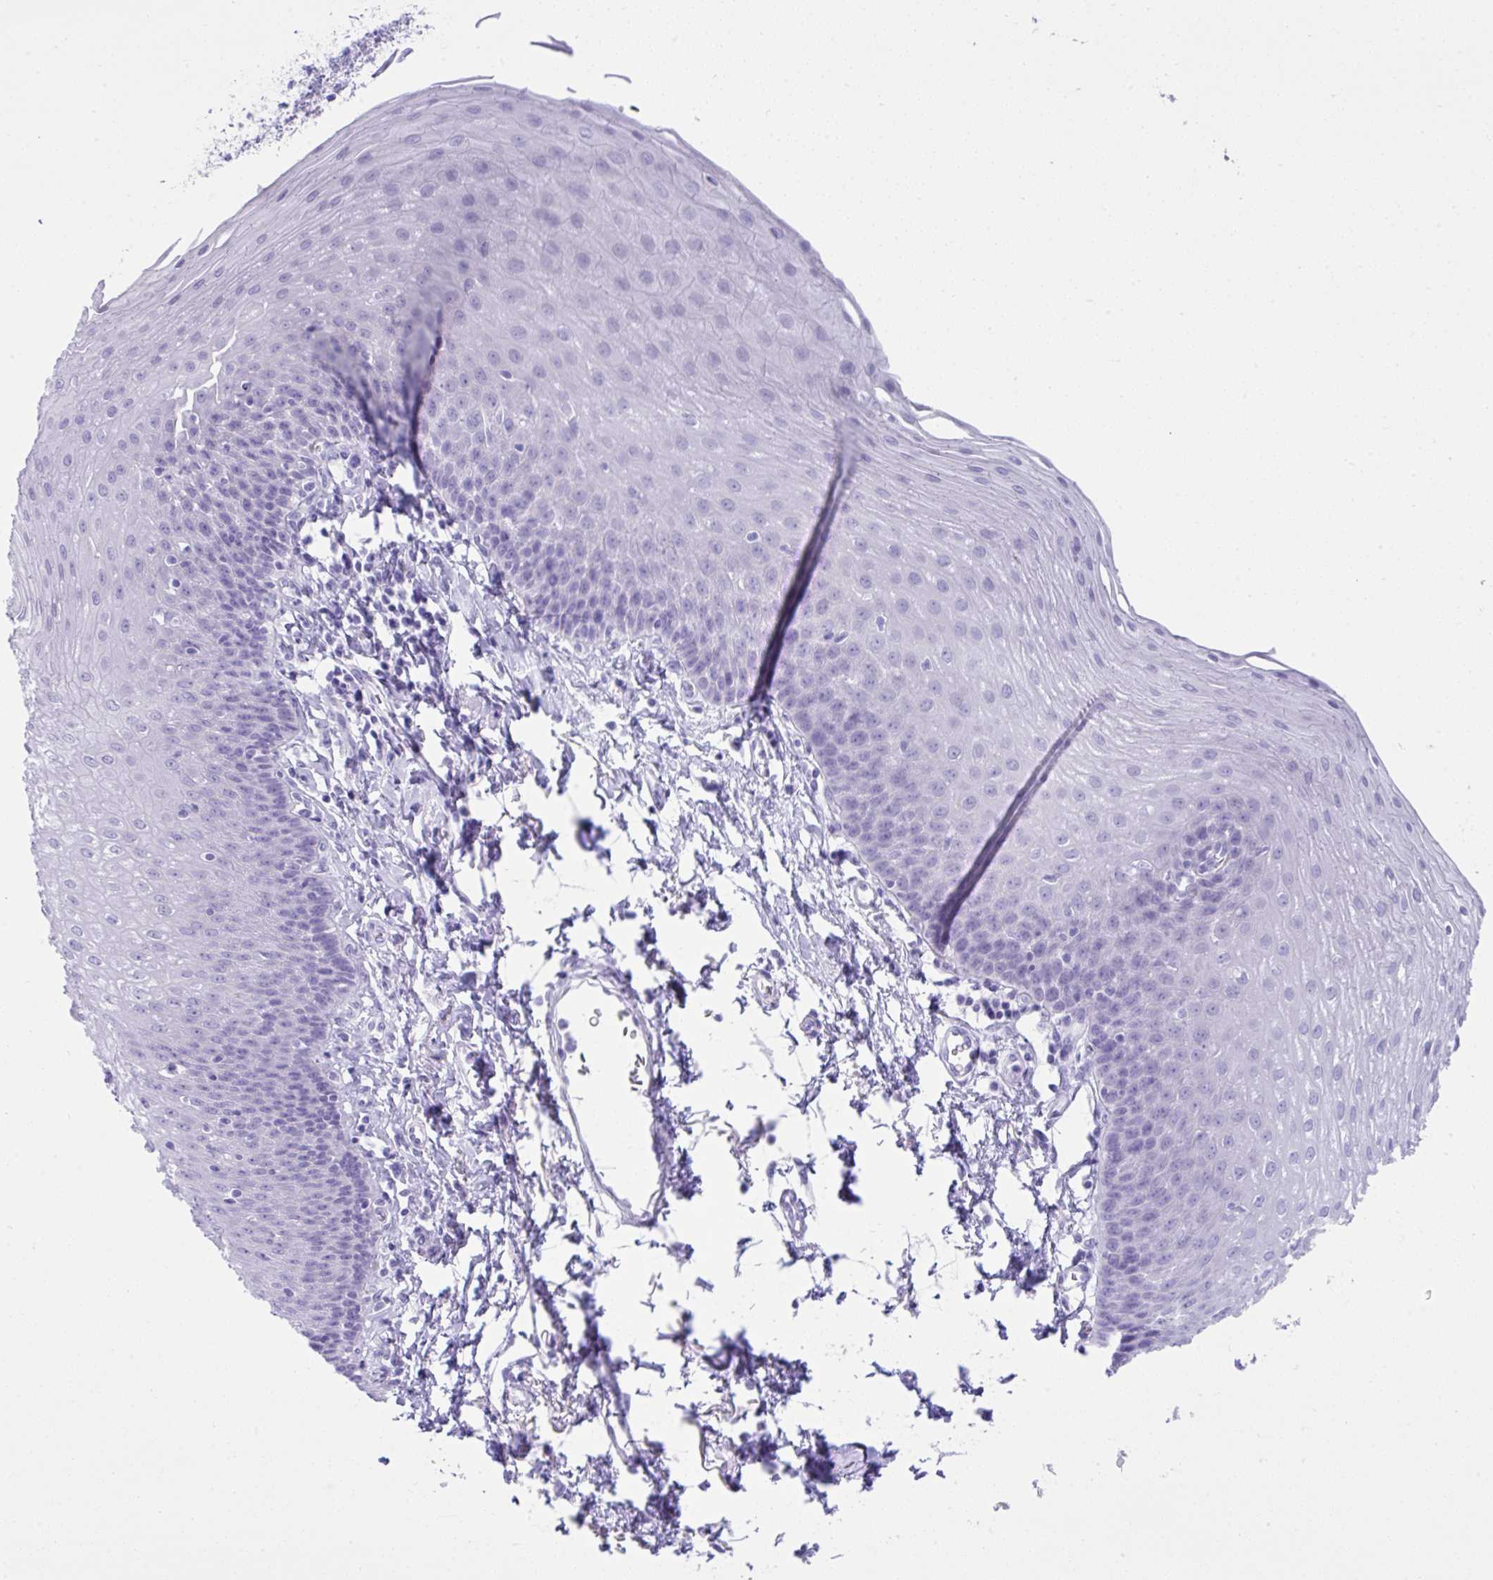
{"staining": {"intensity": "negative", "quantity": "none", "location": "none"}, "tissue": "esophagus", "cell_type": "Squamous epithelial cells", "image_type": "normal", "snomed": [{"axis": "morphology", "description": "Normal tissue, NOS"}, {"axis": "topography", "description": "Esophagus"}], "caption": "Squamous epithelial cells are negative for protein expression in benign human esophagus. (DAB immunohistochemistry (IHC) with hematoxylin counter stain).", "gene": "PSCA", "patient": {"sex": "female", "age": 81}}